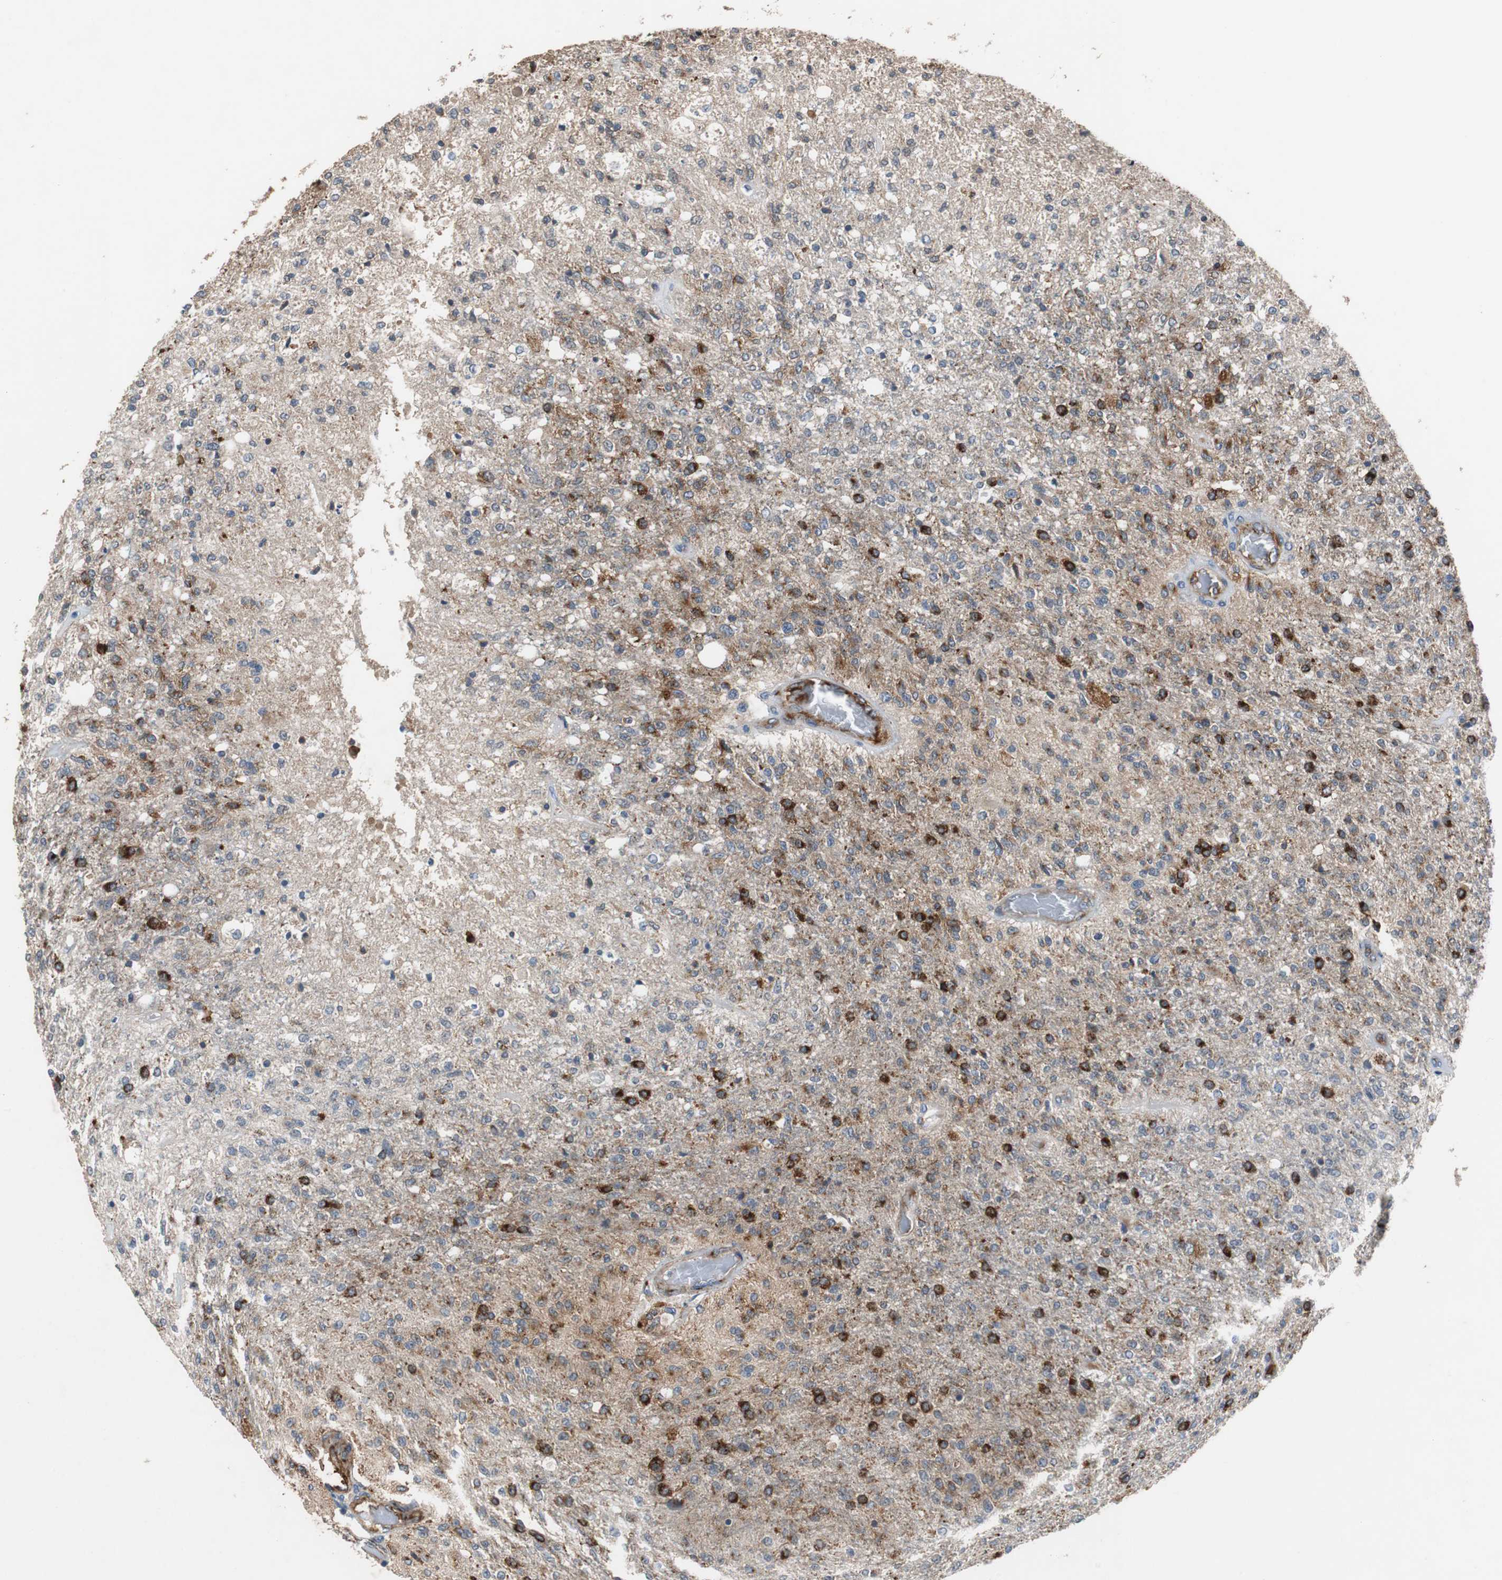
{"staining": {"intensity": "strong", "quantity": "25%-75%", "location": "cytoplasmic/membranous"}, "tissue": "glioma", "cell_type": "Tumor cells", "image_type": "cancer", "snomed": [{"axis": "morphology", "description": "Normal tissue, NOS"}, {"axis": "morphology", "description": "Glioma, malignant, High grade"}, {"axis": "topography", "description": "Cerebral cortex"}], "caption": "DAB (3,3'-diaminobenzidine) immunohistochemical staining of glioma demonstrates strong cytoplasmic/membranous protein staining in about 25%-75% of tumor cells.", "gene": "SORT1", "patient": {"sex": "male", "age": 77}}